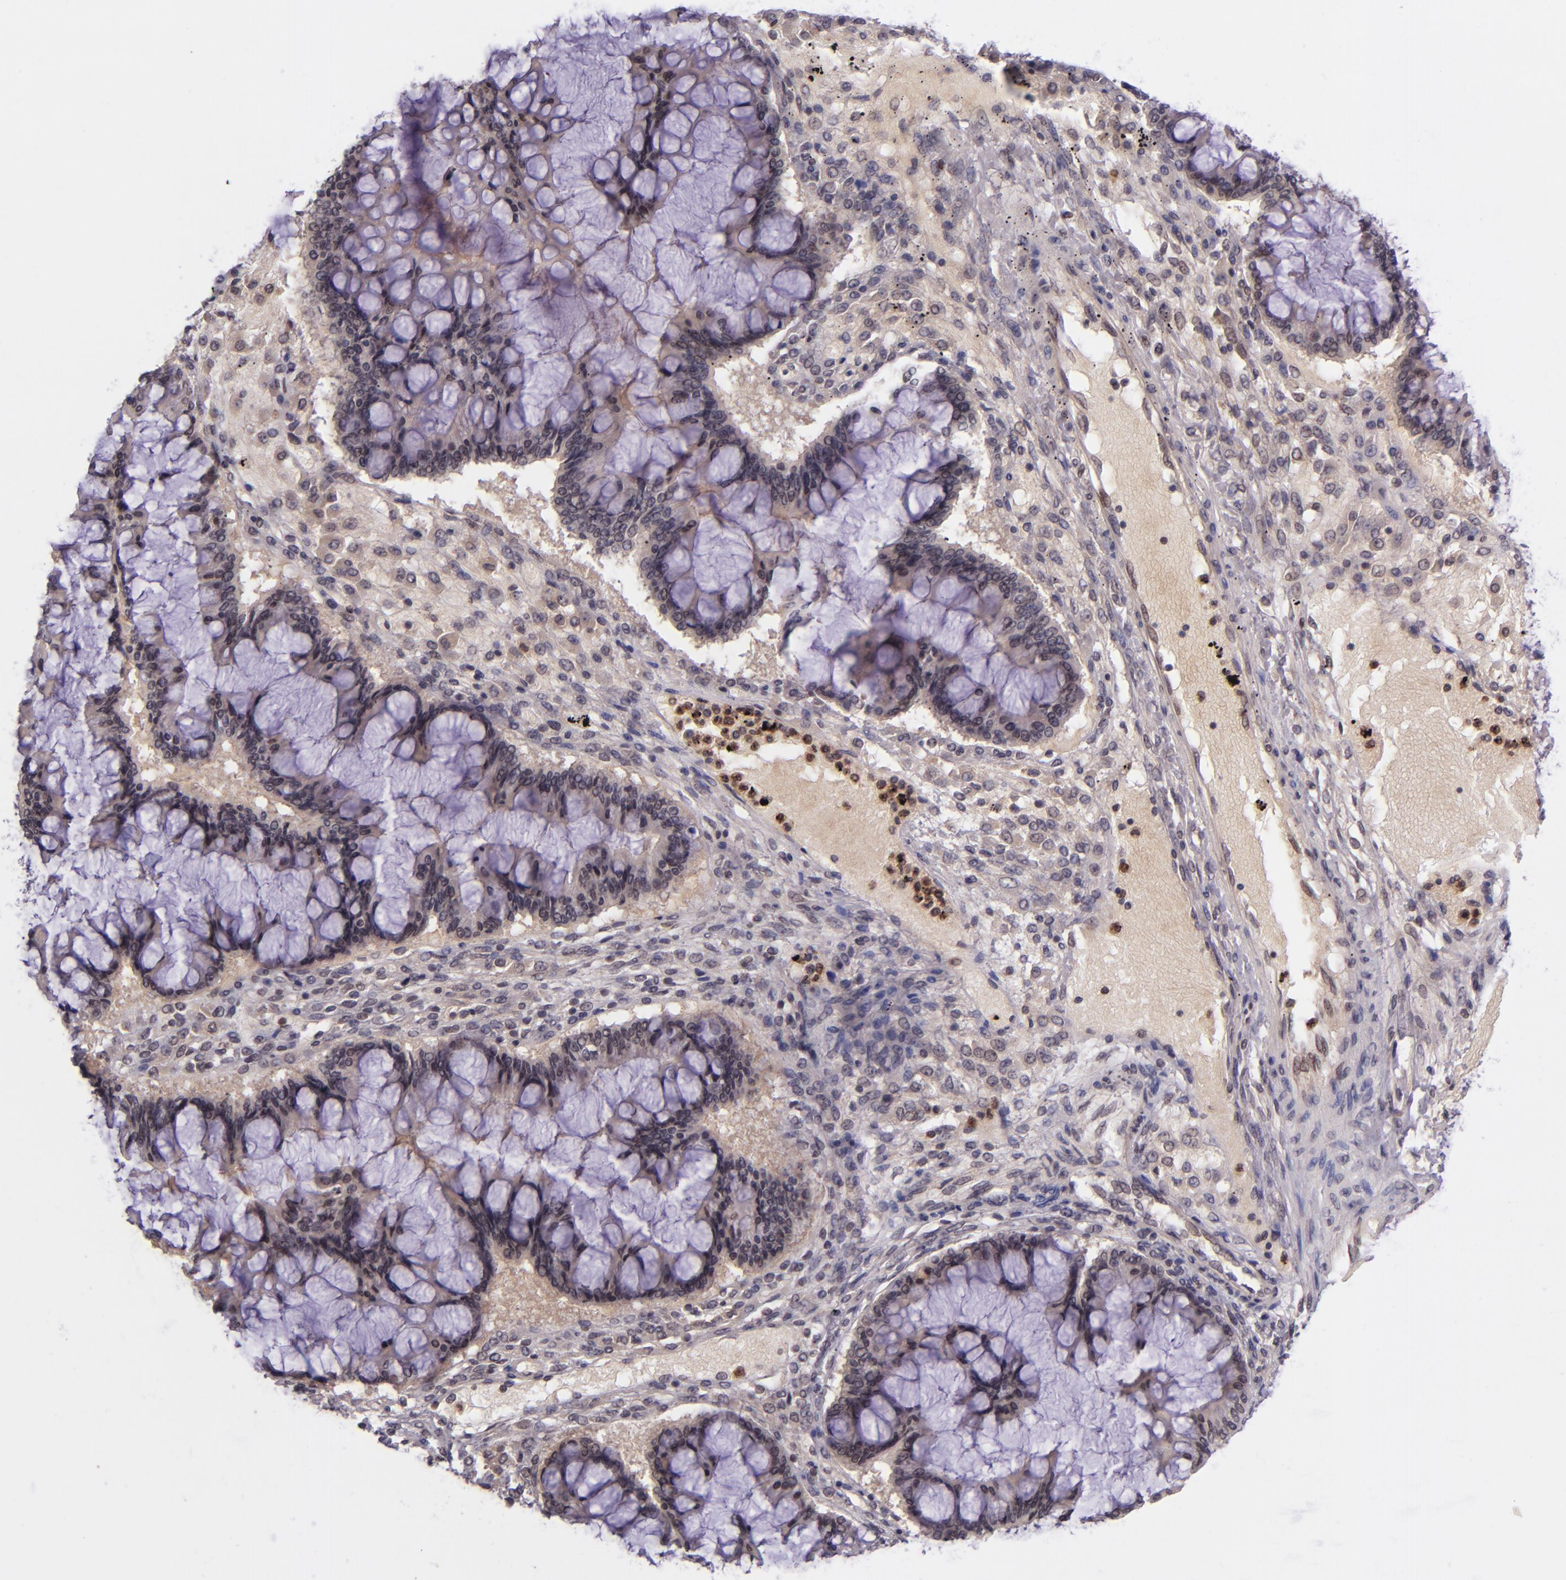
{"staining": {"intensity": "weak", "quantity": "25%-75%", "location": "cytoplasmic/membranous"}, "tissue": "ovarian cancer", "cell_type": "Tumor cells", "image_type": "cancer", "snomed": [{"axis": "morphology", "description": "Cystadenocarcinoma, mucinous, NOS"}, {"axis": "topography", "description": "Ovary"}], "caption": "This is an image of immunohistochemistry staining of ovarian mucinous cystadenocarcinoma, which shows weak staining in the cytoplasmic/membranous of tumor cells.", "gene": "SELL", "patient": {"sex": "female", "age": 73}}